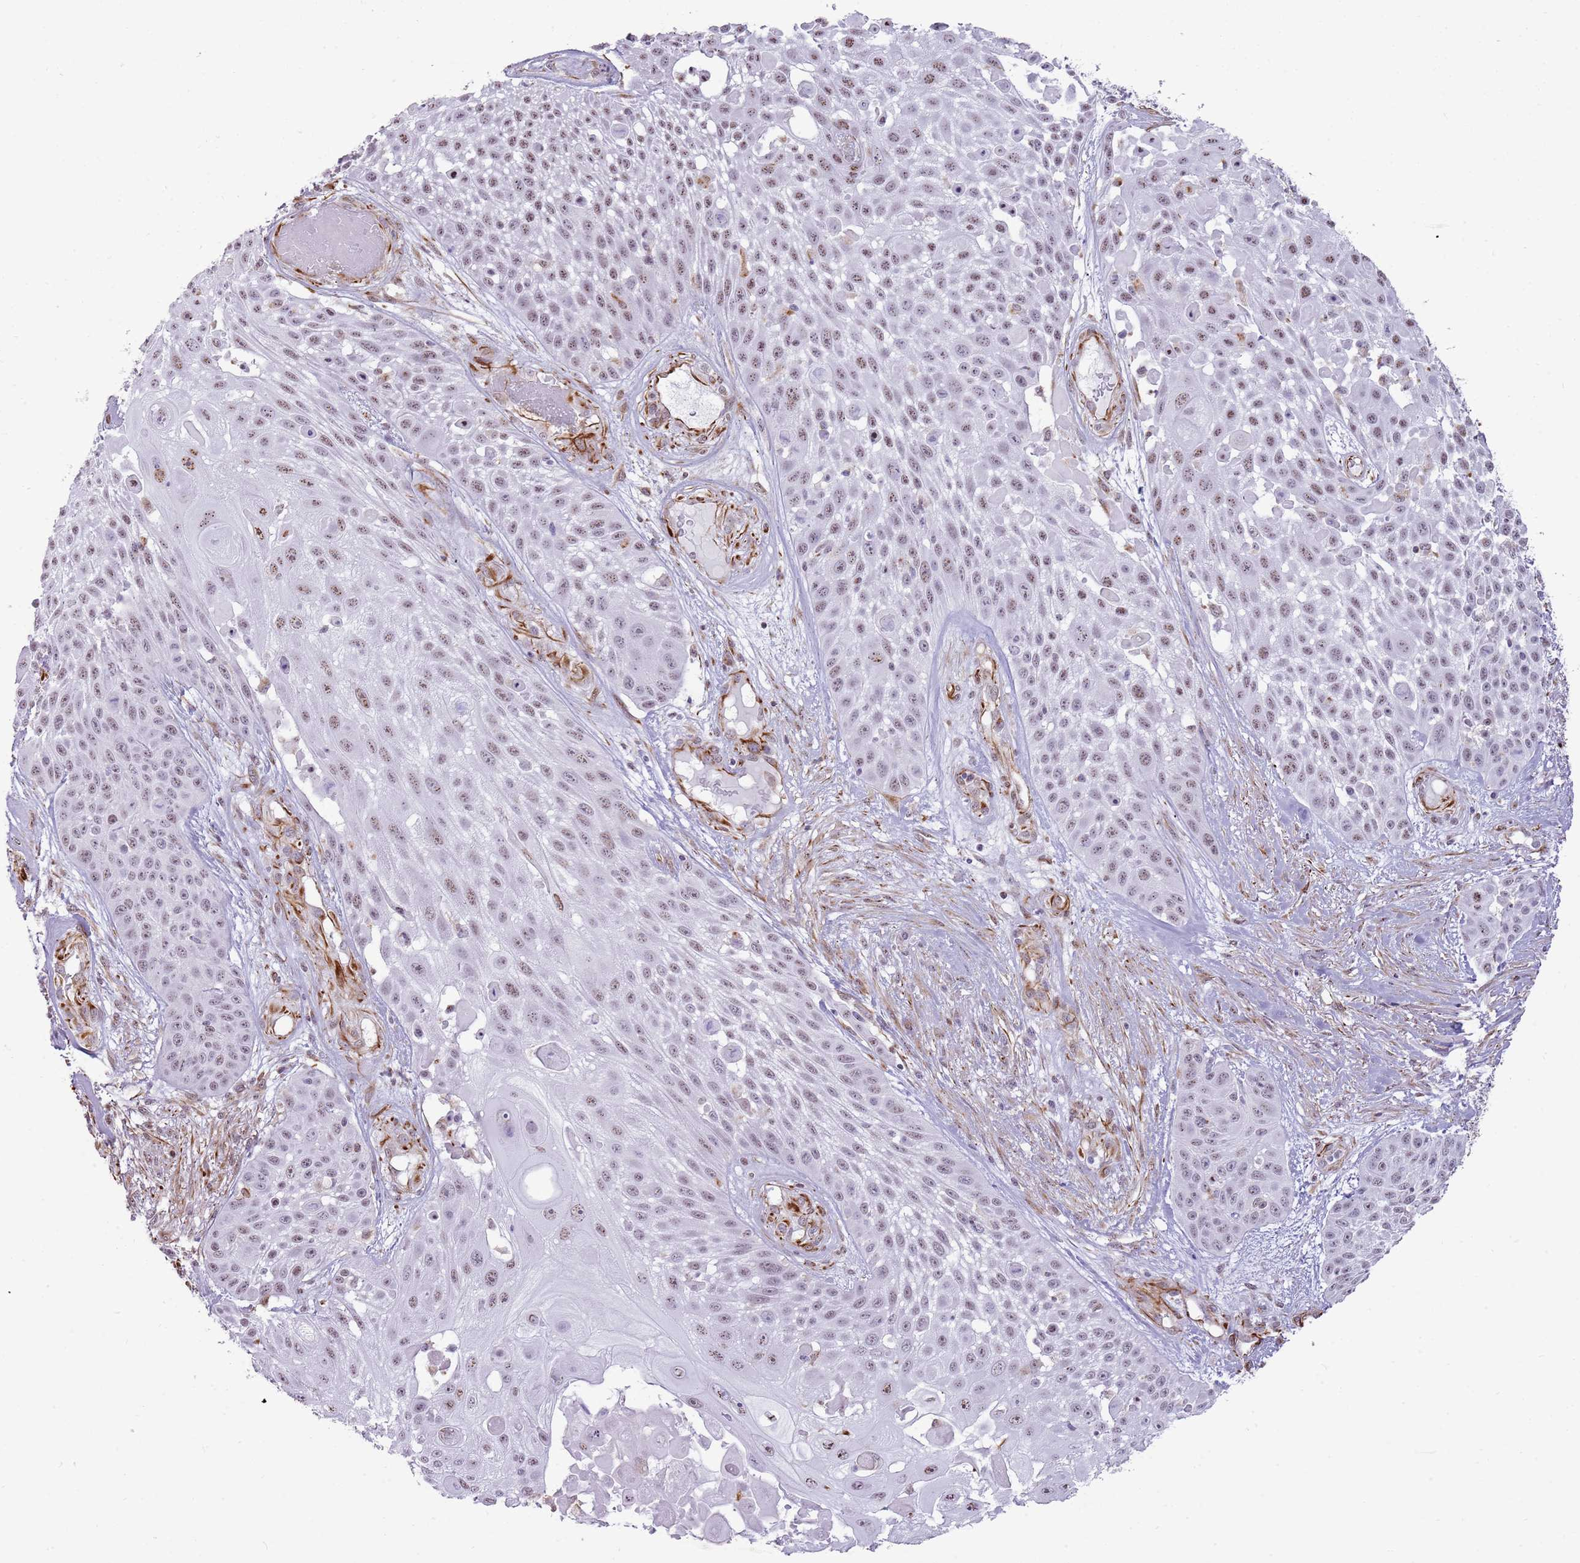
{"staining": {"intensity": "weak", "quantity": ">75%", "location": "nuclear"}, "tissue": "skin cancer", "cell_type": "Tumor cells", "image_type": "cancer", "snomed": [{"axis": "morphology", "description": "Squamous cell carcinoma, NOS"}, {"axis": "topography", "description": "Skin"}], "caption": "This is an image of IHC staining of skin squamous cell carcinoma, which shows weak positivity in the nuclear of tumor cells.", "gene": "NBPF3", "patient": {"sex": "female", "age": 86}}